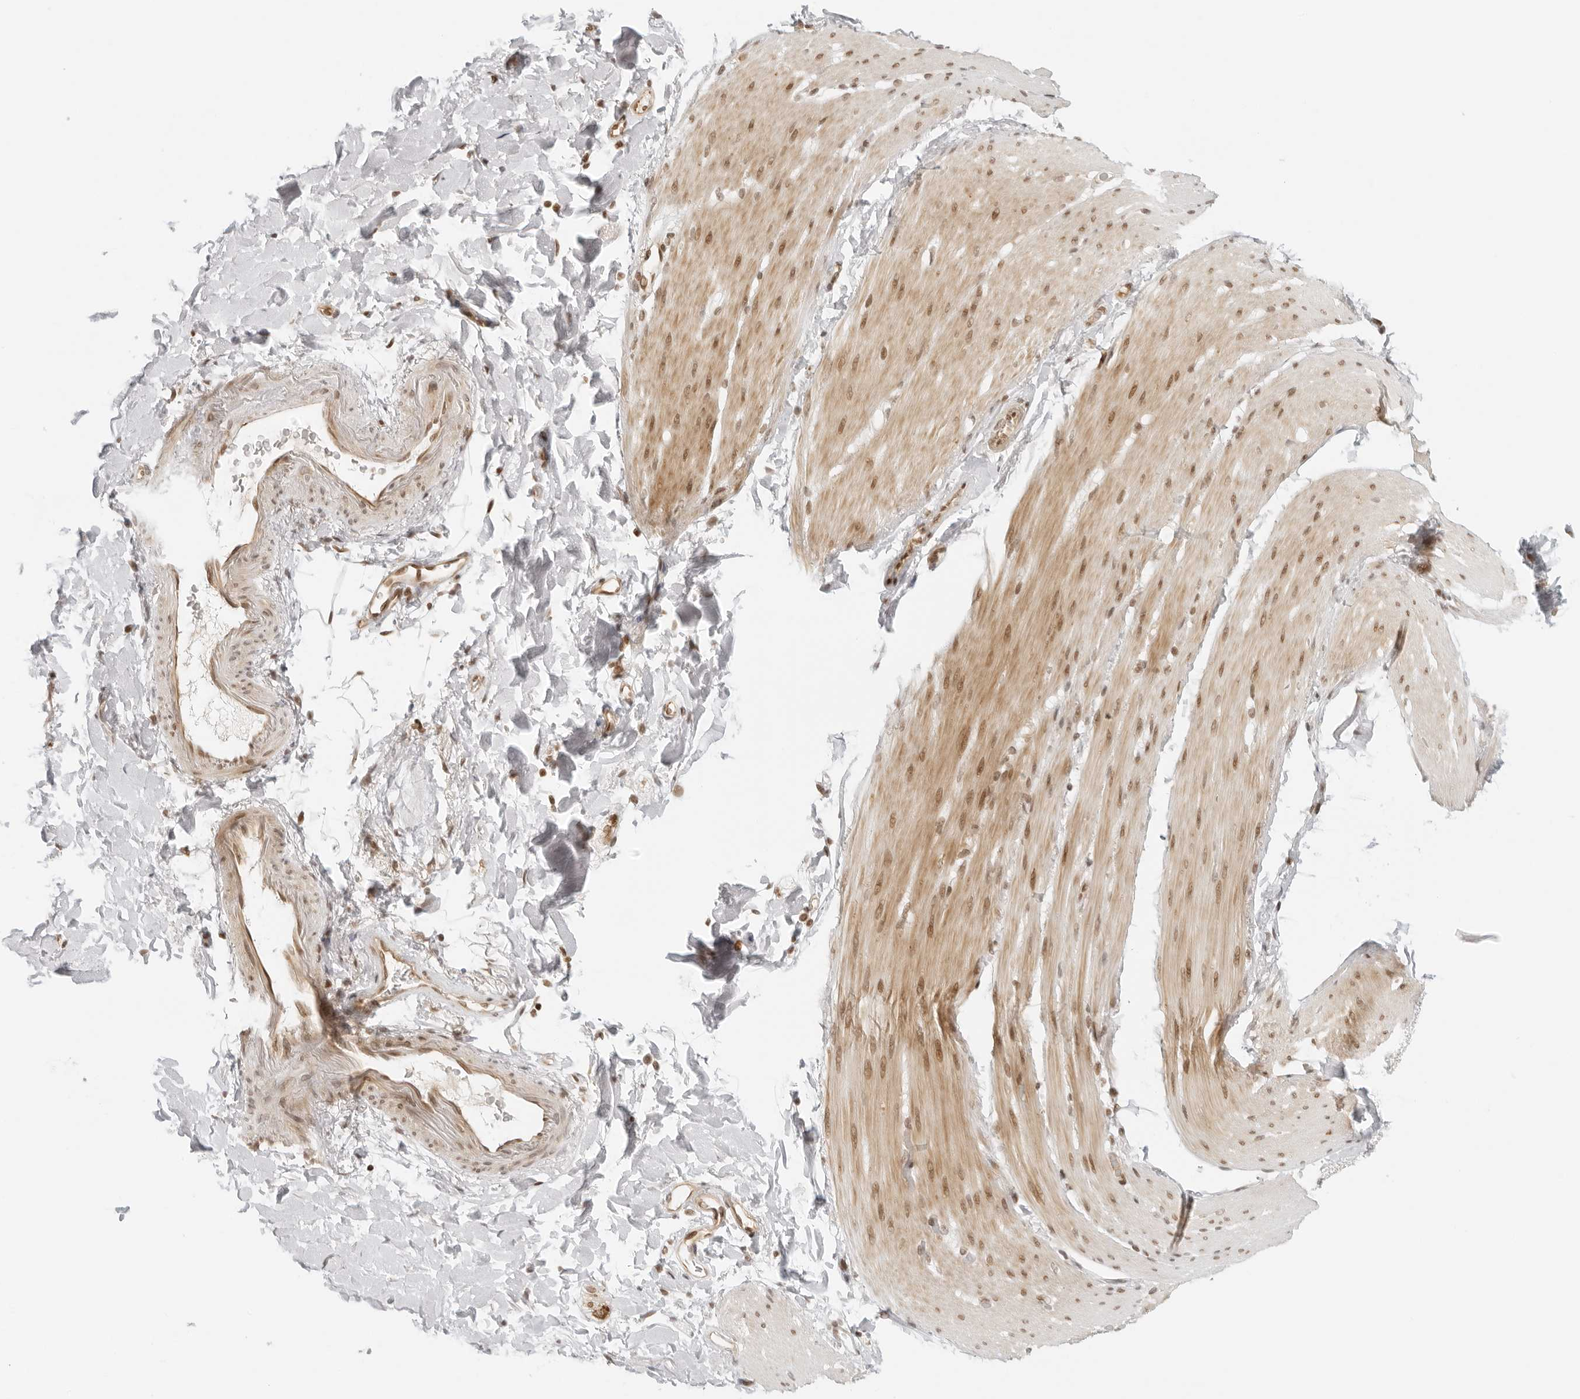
{"staining": {"intensity": "moderate", "quantity": "25%-75%", "location": "cytoplasmic/membranous,nuclear"}, "tissue": "smooth muscle", "cell_type": "Smooth muscle cells", "image_type": "normal", "snomed": [{"axis": "morphology", "description": "Normal tissue, NOS"}, {"axis": "topography", "description": "Smooth muscle"}, {"axis": "topography", "description": "Small intestine"}], "caption": "Immunohistochemistry (IHC) (DAB) staining of normal human smooth muscle demonstrates moderate cytoplasmic/membranous,nuclear protein expression in about 25%-75% of smooth muscle cells. (DAB IHC with brightfield microscopy, high magnification).", "gene": "RCC1", "patient": {"sex": "female", "age": 84}}